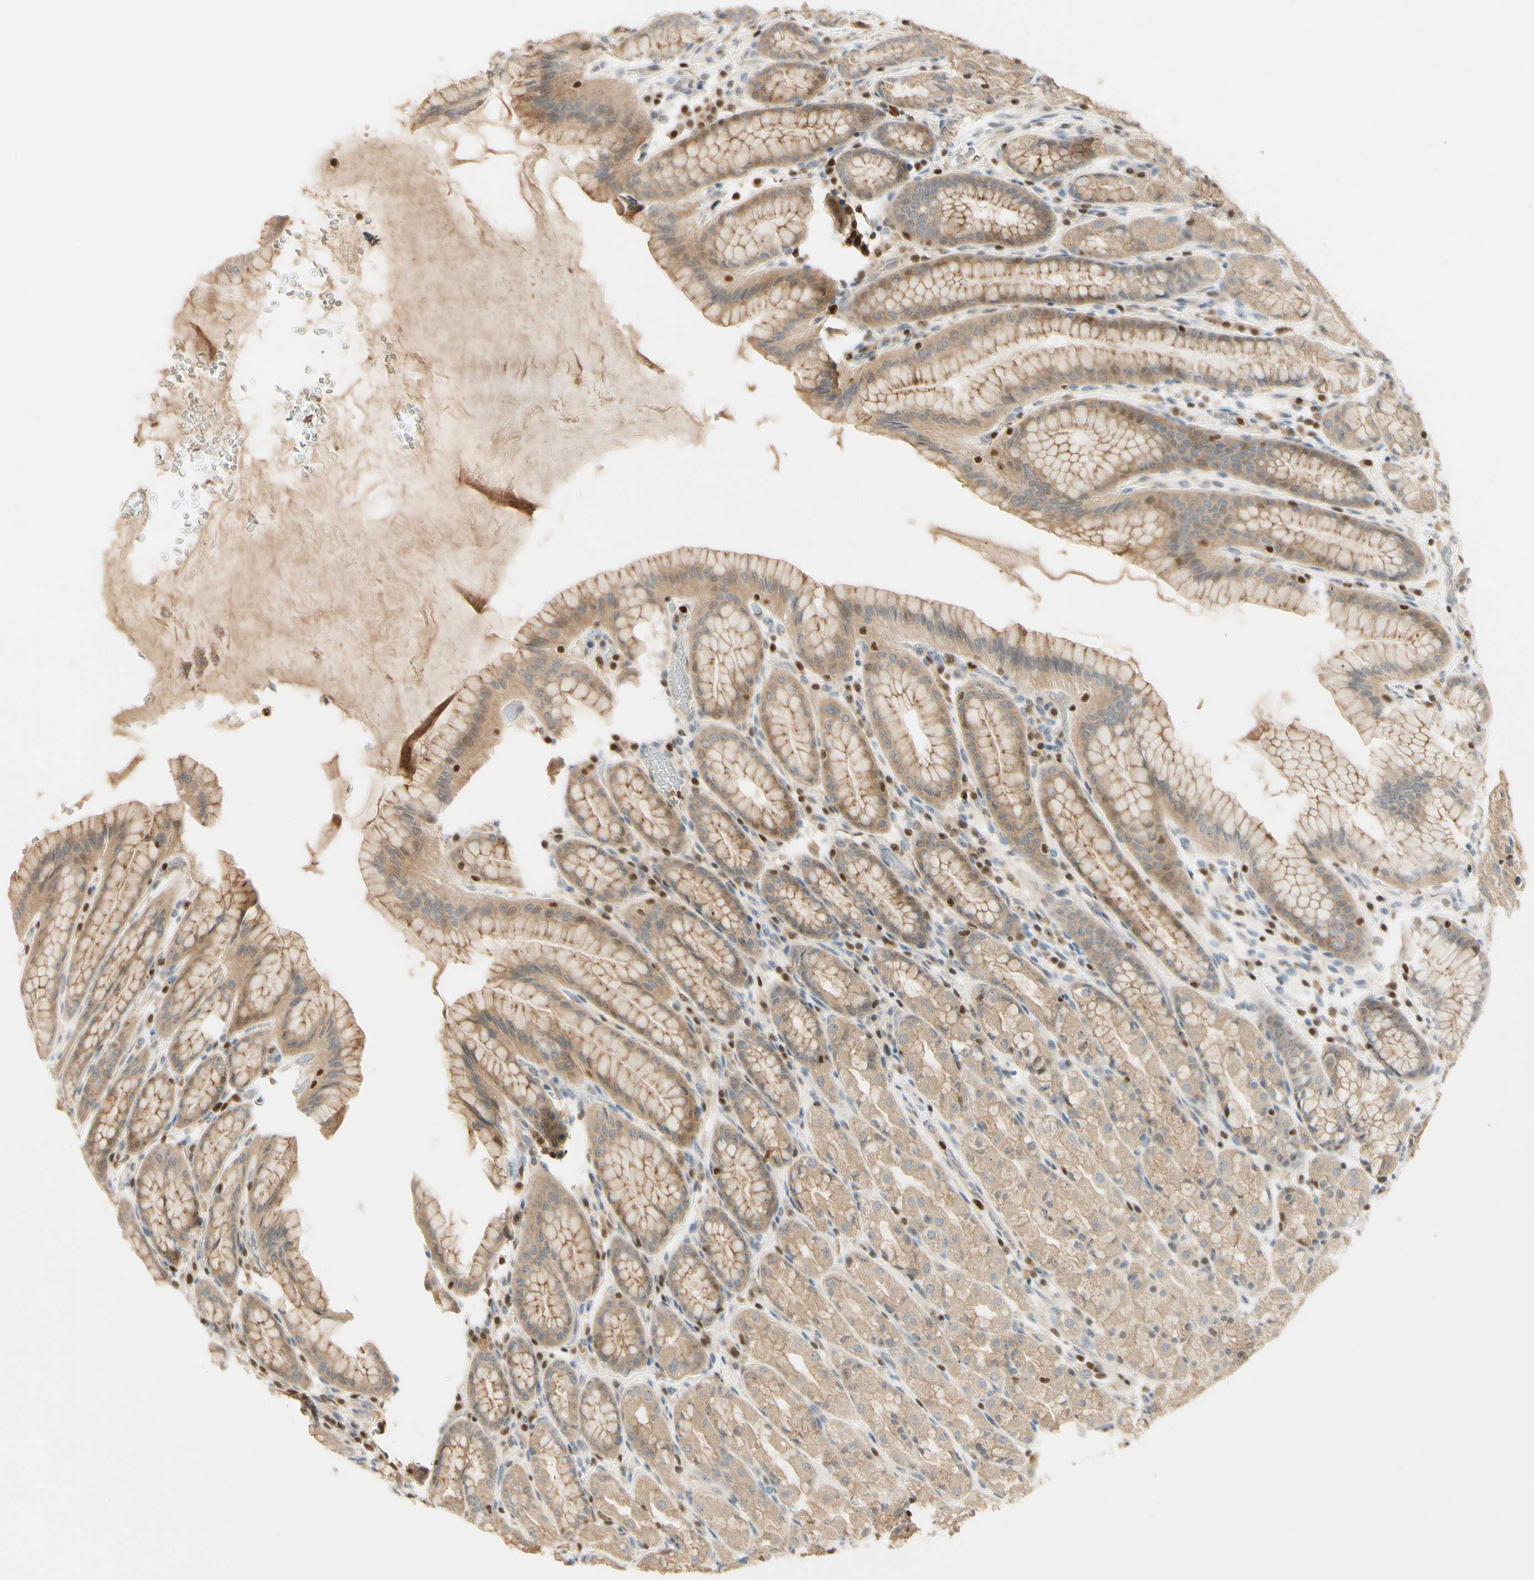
{"staining": {"intensity": "moderate", "quantity": ">75%", "location": "cytoplasmic/membranous"}, "tissue": "stomach", "cell_type": "Glandular cells", "image_type": "normal", "snomed": [{"axis": "morphology", "description": "Normal tissue, NOS"}, {"axis": "topography", "description": "Stomach, upper"}], "caption": "The micrograph reveals immunohistochemical staining of unremarkable stomach. There is moderate cytoplasmic/membranous expression is present in approximately >75% of glandular cells. (IHC, brightfield microscopy, high magnification).", "gene": "NFYA", "patient": {"sex": "male", "age": 68}}